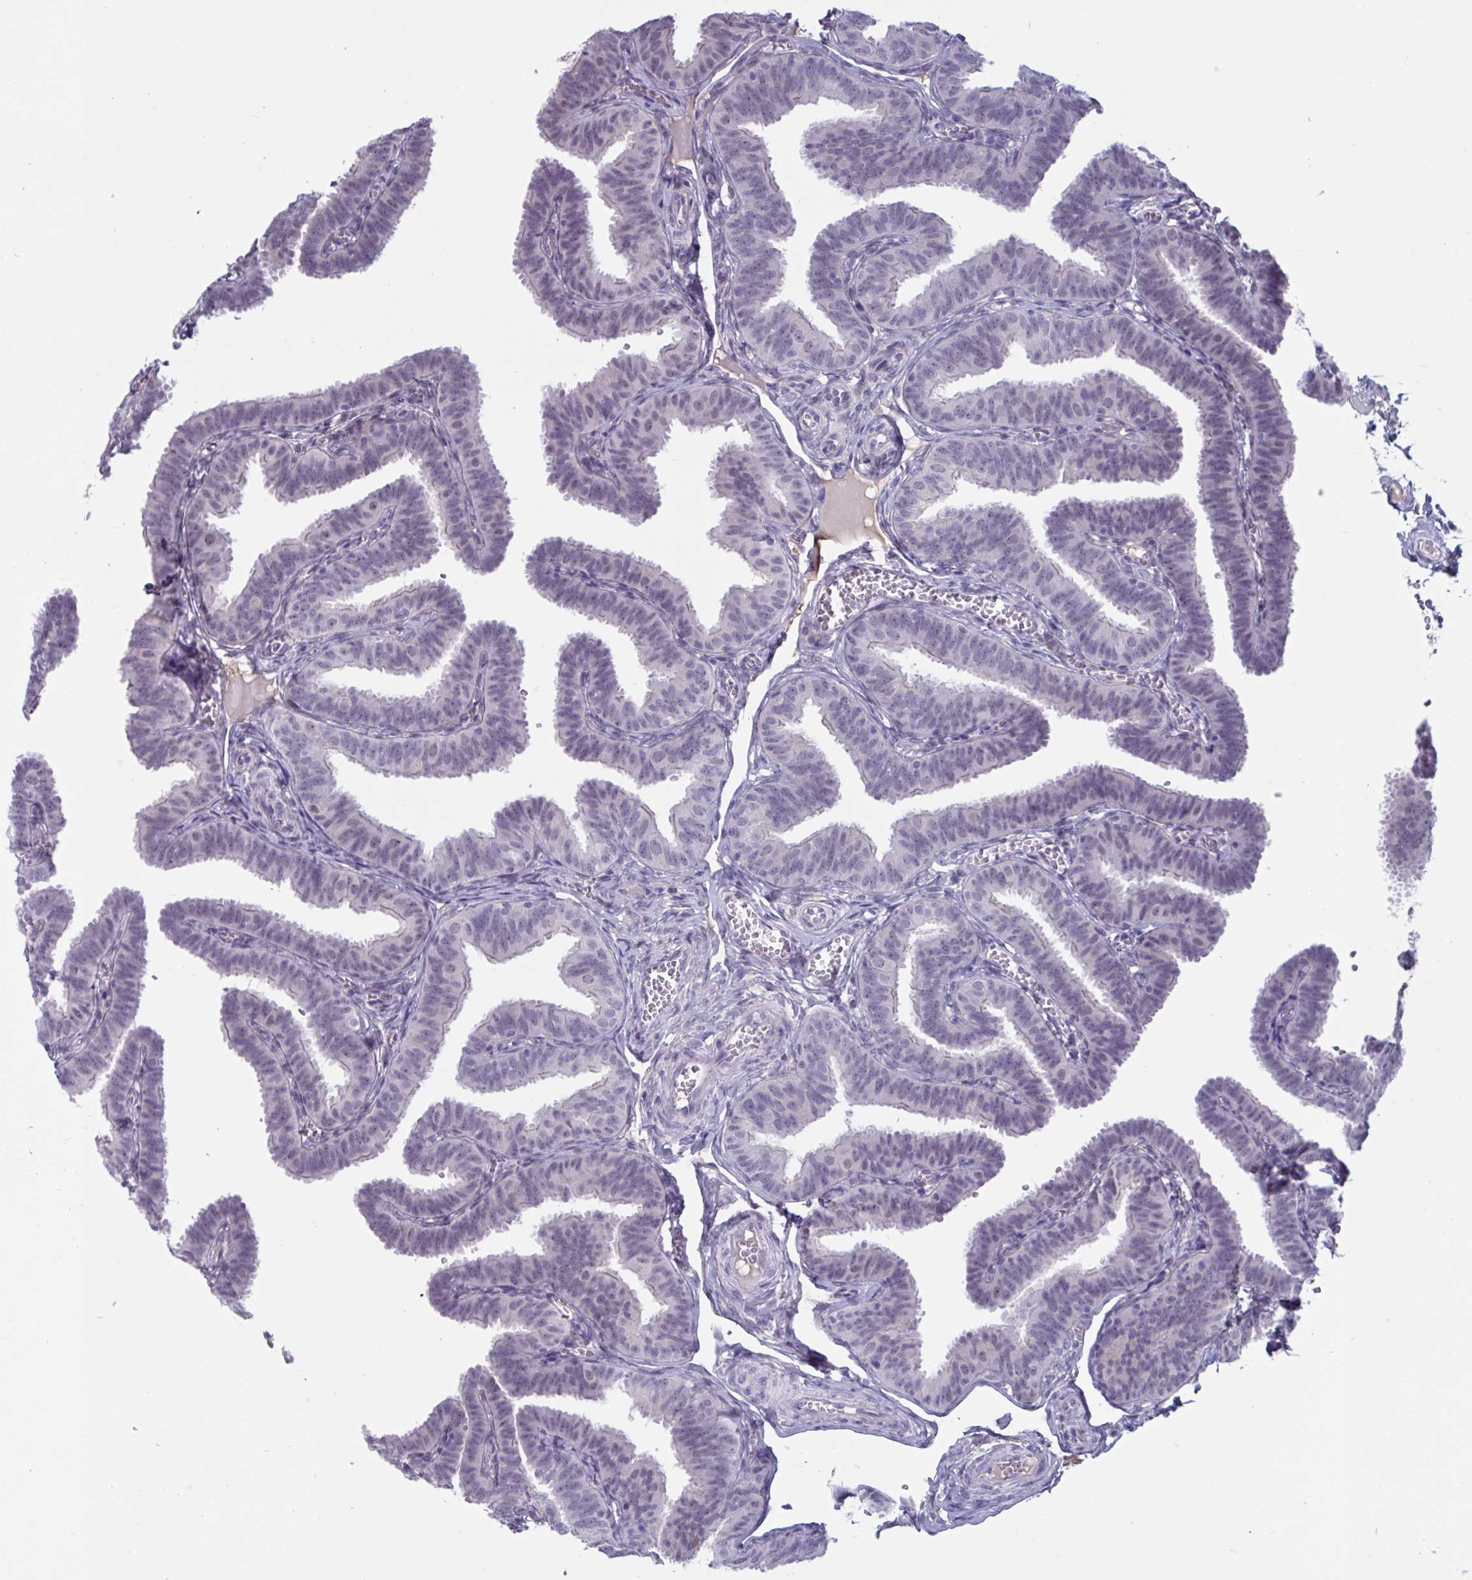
{"staining": {"intensity": "negative", "quantity": "none", "location": "none"}, "tissue": "fallopian tube", "cell_type": "Glandular cells", "image_type": "normal", "snomed": [{"axis": "morphology", "description": "Normal tissue, NOS"}, {"axis": "topography", "description": "Fallopian tube"}], "caption": "Immunohistochemistry (IHC) micrograph of benign fallopian tube stained for a protein (brown), which shows no staining in glandular cells.", "gene": "TCEAL8", "patient": {"sex": "female", "age": 25}}